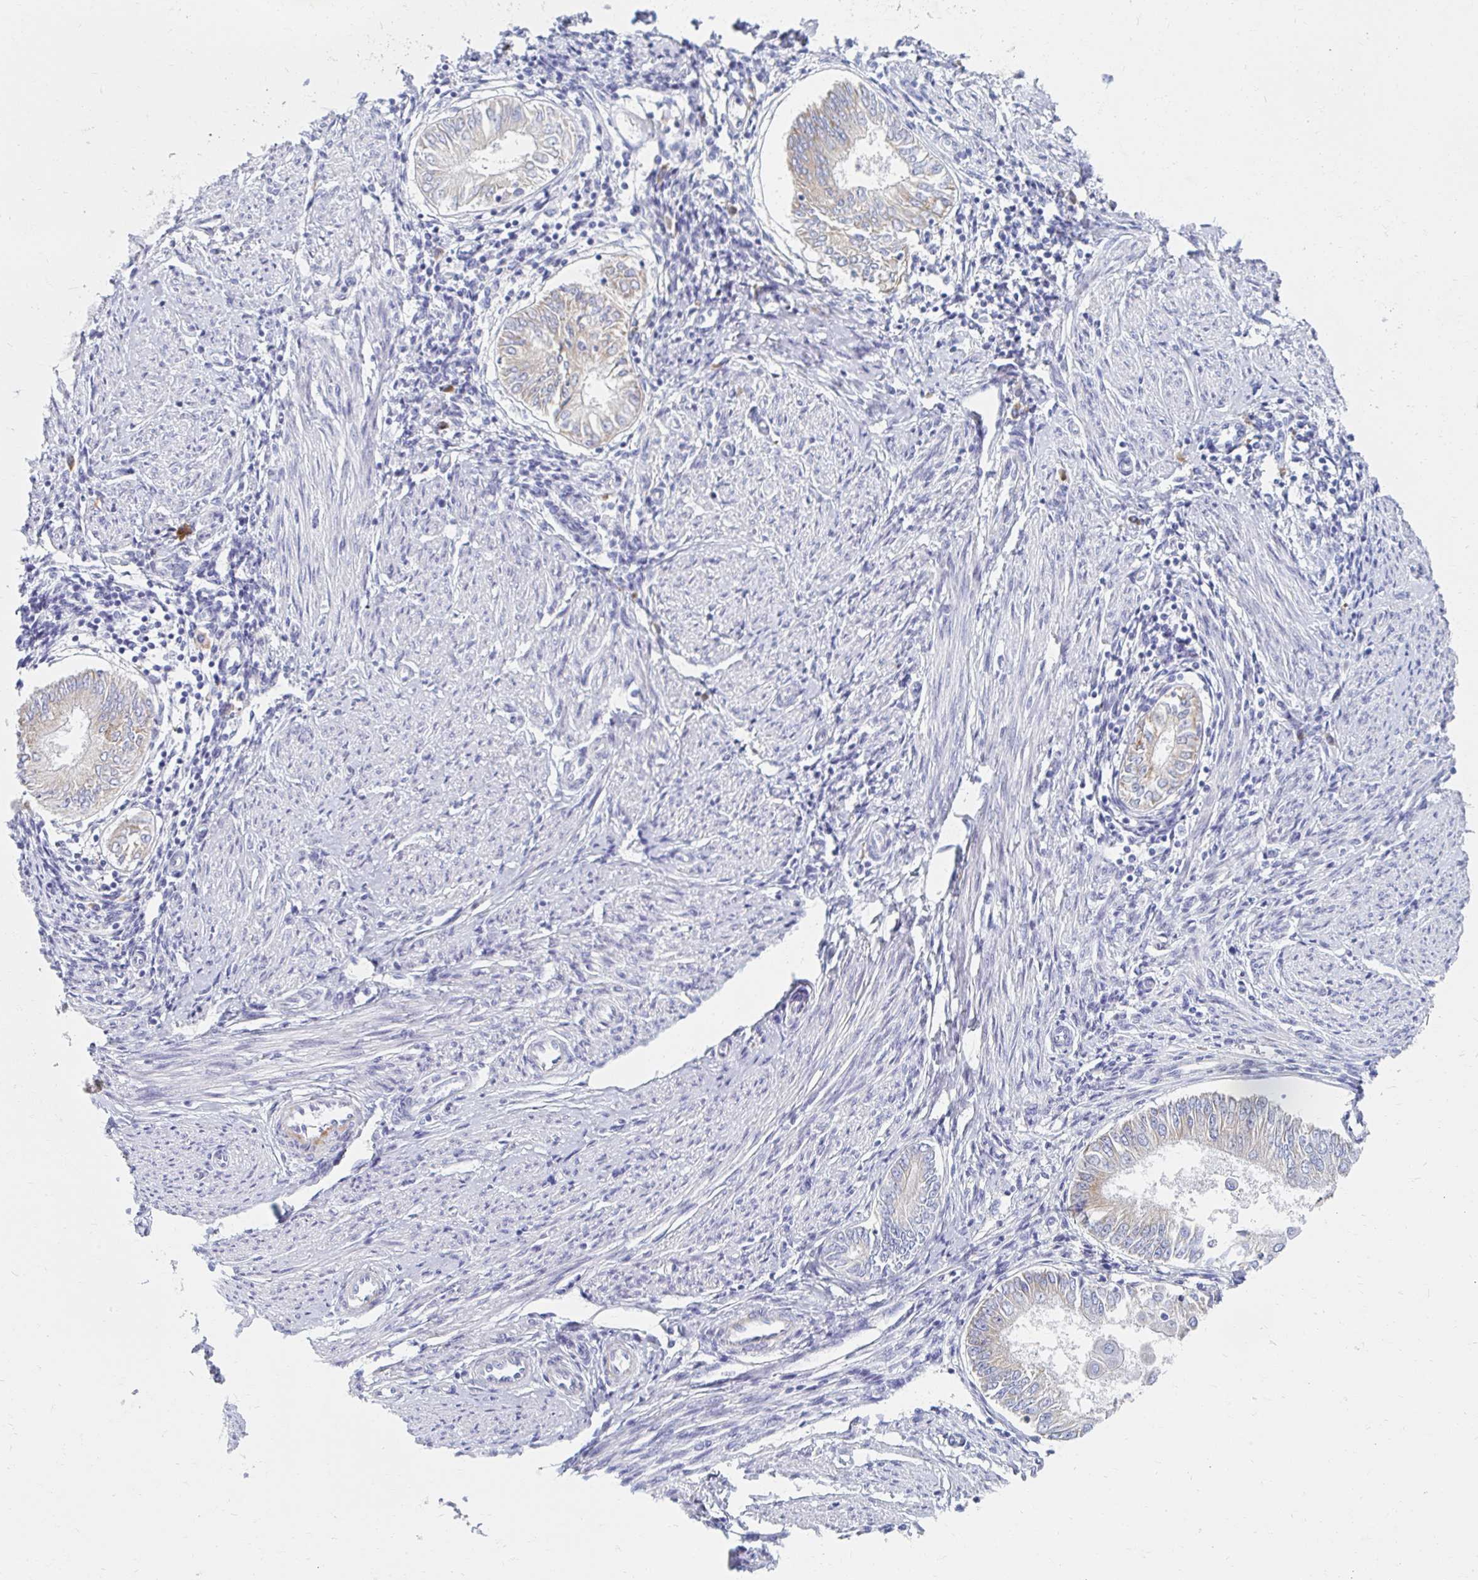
{"staining": {"intensity": "weak", "quantity": "<25%", "location": "cytoplasmic/membranous"}, "tissue": "endometrial cancer", "cell_type": "Tumor cells", "image_type": "cancer", "snomed": [{"axis": "morphology", "description": "Adenocarcinoma, NOS"}, {"axis": "topography", "description": "Endometrium"}], "caption": "Immunohistochemistry (IHC) image of human endometrial cancer (adenocarcinoma) stained for a protein (brown), which displays no positivity in tumor cells. (Immunohistochemistry (IHC), brightfield microscopy, high magnification).", "gene": "MYLK2", "patient": {"sex": "female", "age": 68}}